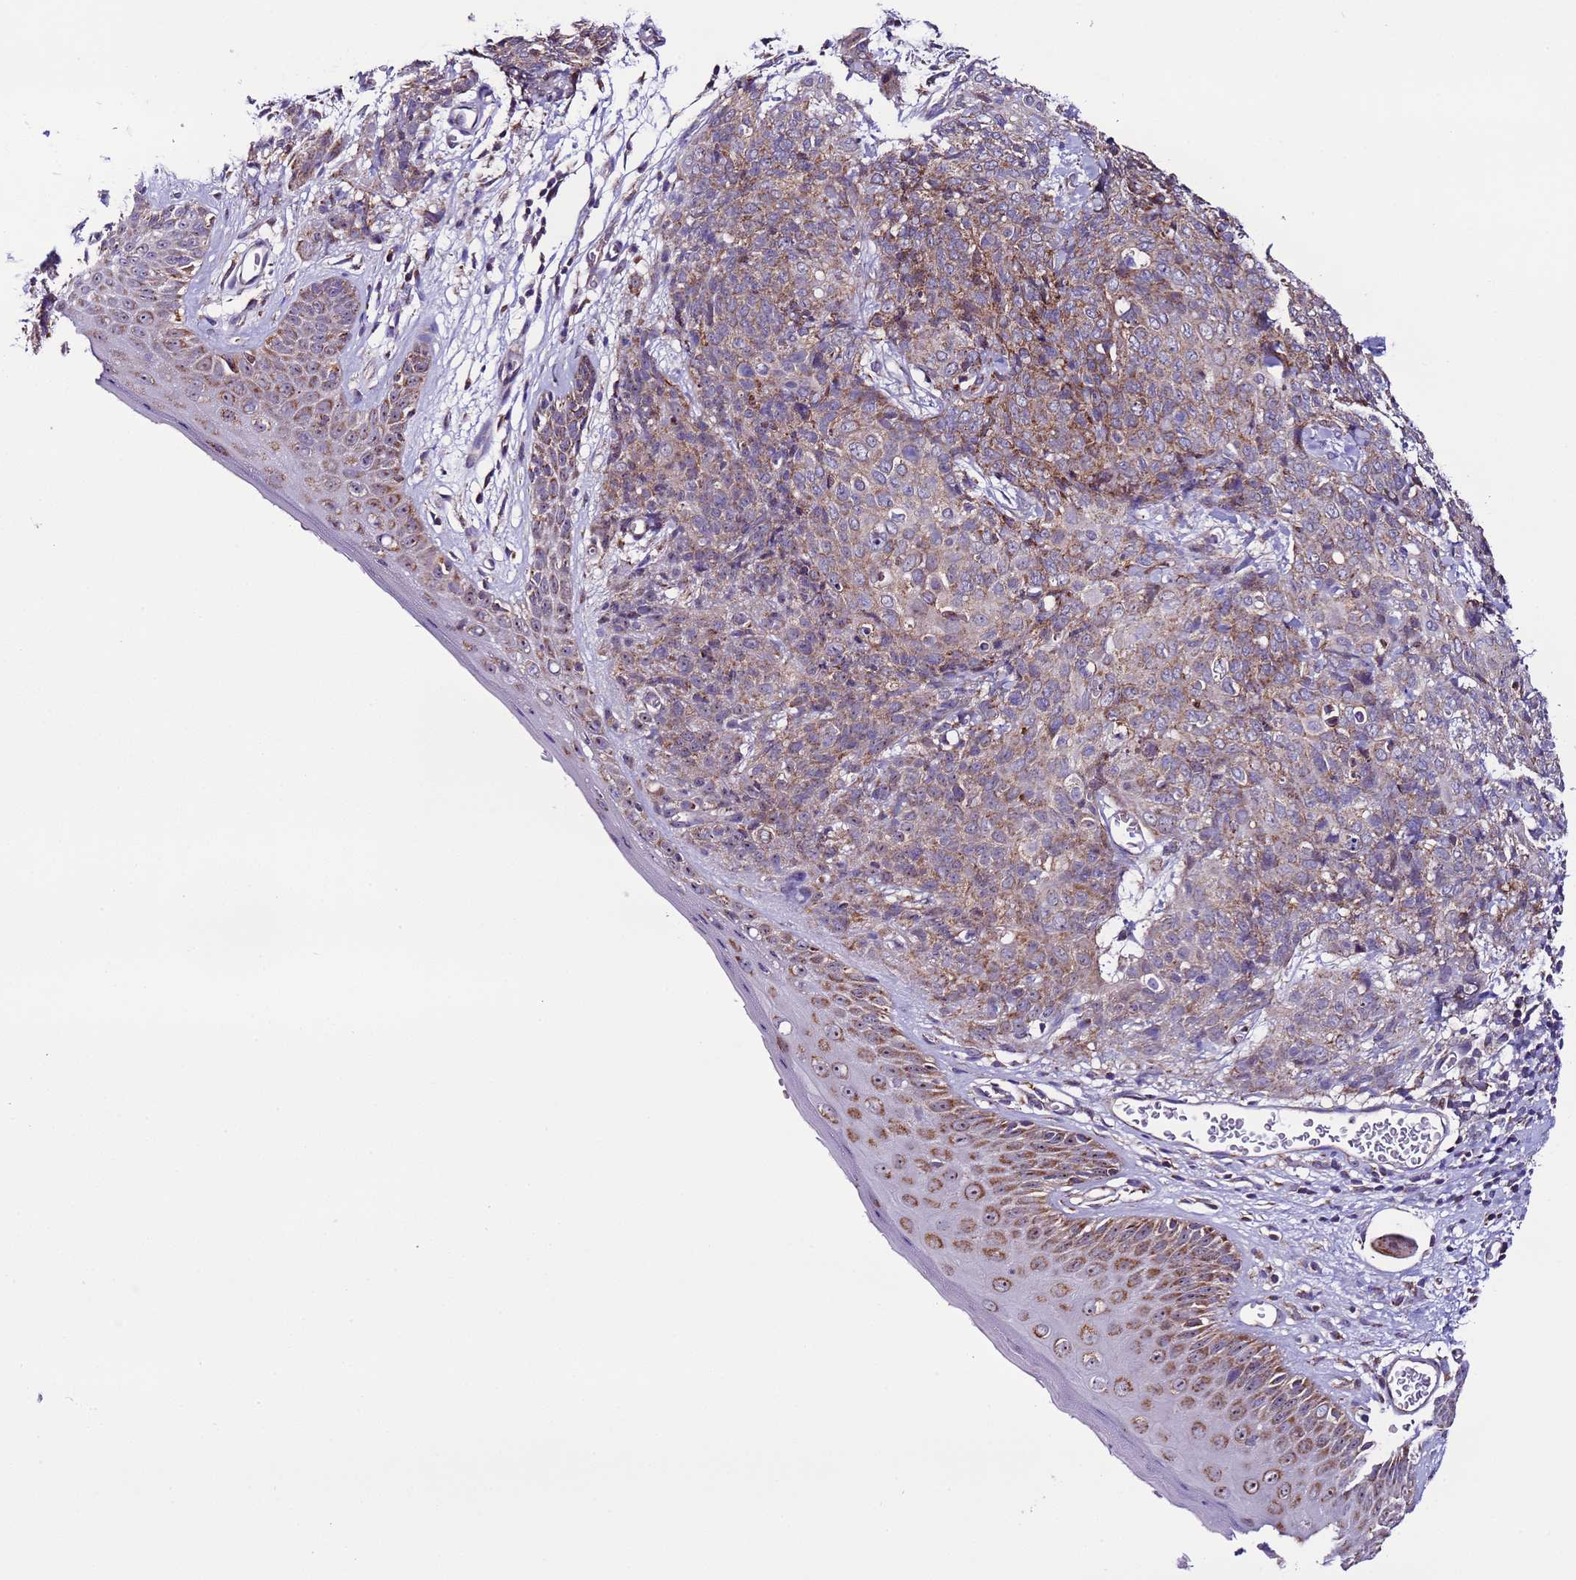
{"staining": {"intensity": "weak", "quantity": "25%-75%", "location": "cytoplasmic/membranous"}, "tissue": "skin cancer", "cell_type": "Tumor cells", "image_type": "cancer", "snomed": [{"axis": "morphology", "description": "Squamous cell carcinoma, NOS"}, {"axis": "topography", "description": "Skin"}, {"axis": "topography", "description": "Vulva"}], "caption": "Skin cancer (squamous cell carcinoma) stained for a protein (brown) displays weak cytoplasmic/membranous positive expression in about 25%-75% of tumor cells.", "gene": "UEVLD", "patient": {"sex": "female", "age": 85}}